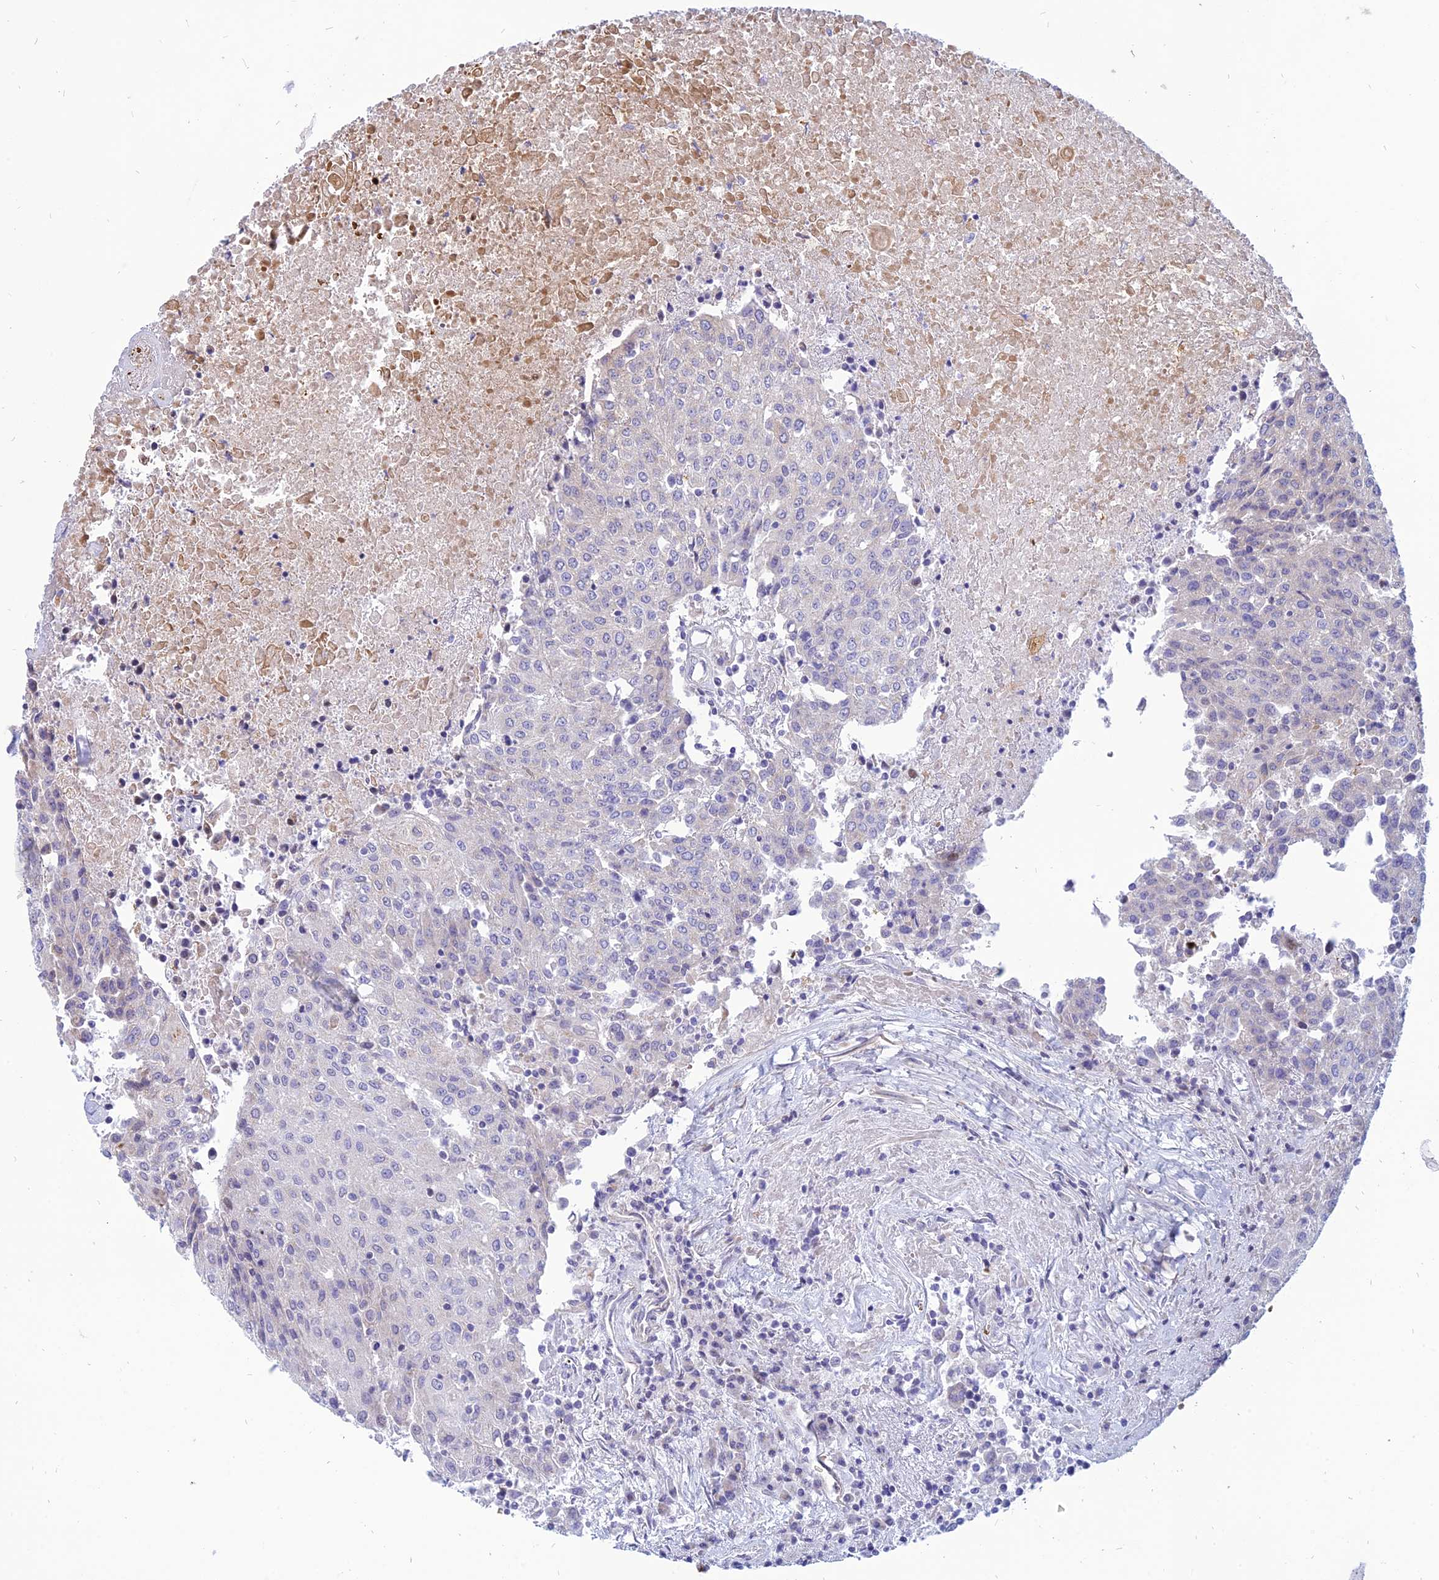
{"staining": {"intensity": "weak", "quantity": "<25%", "location": "cytoplasmic/membranous"}, "tissue": "urothelial cancer", "cell_type": "Tumor cells", "image_type": "cancer", "snomed": [{"axis": "morphology", "description": "Urothelial carcinoma, High grade"}, {"axis": "topography", "description": "Urinary bladder"}], "caption": "The image displays no staining of tumor cells in urothelial carcinoma (high-grade). (DAB immunohistochemistry (IHC) with hematoxylin counter stain).", "gene": "HHAT", "patient": {"sex": "female", "age": 85}}